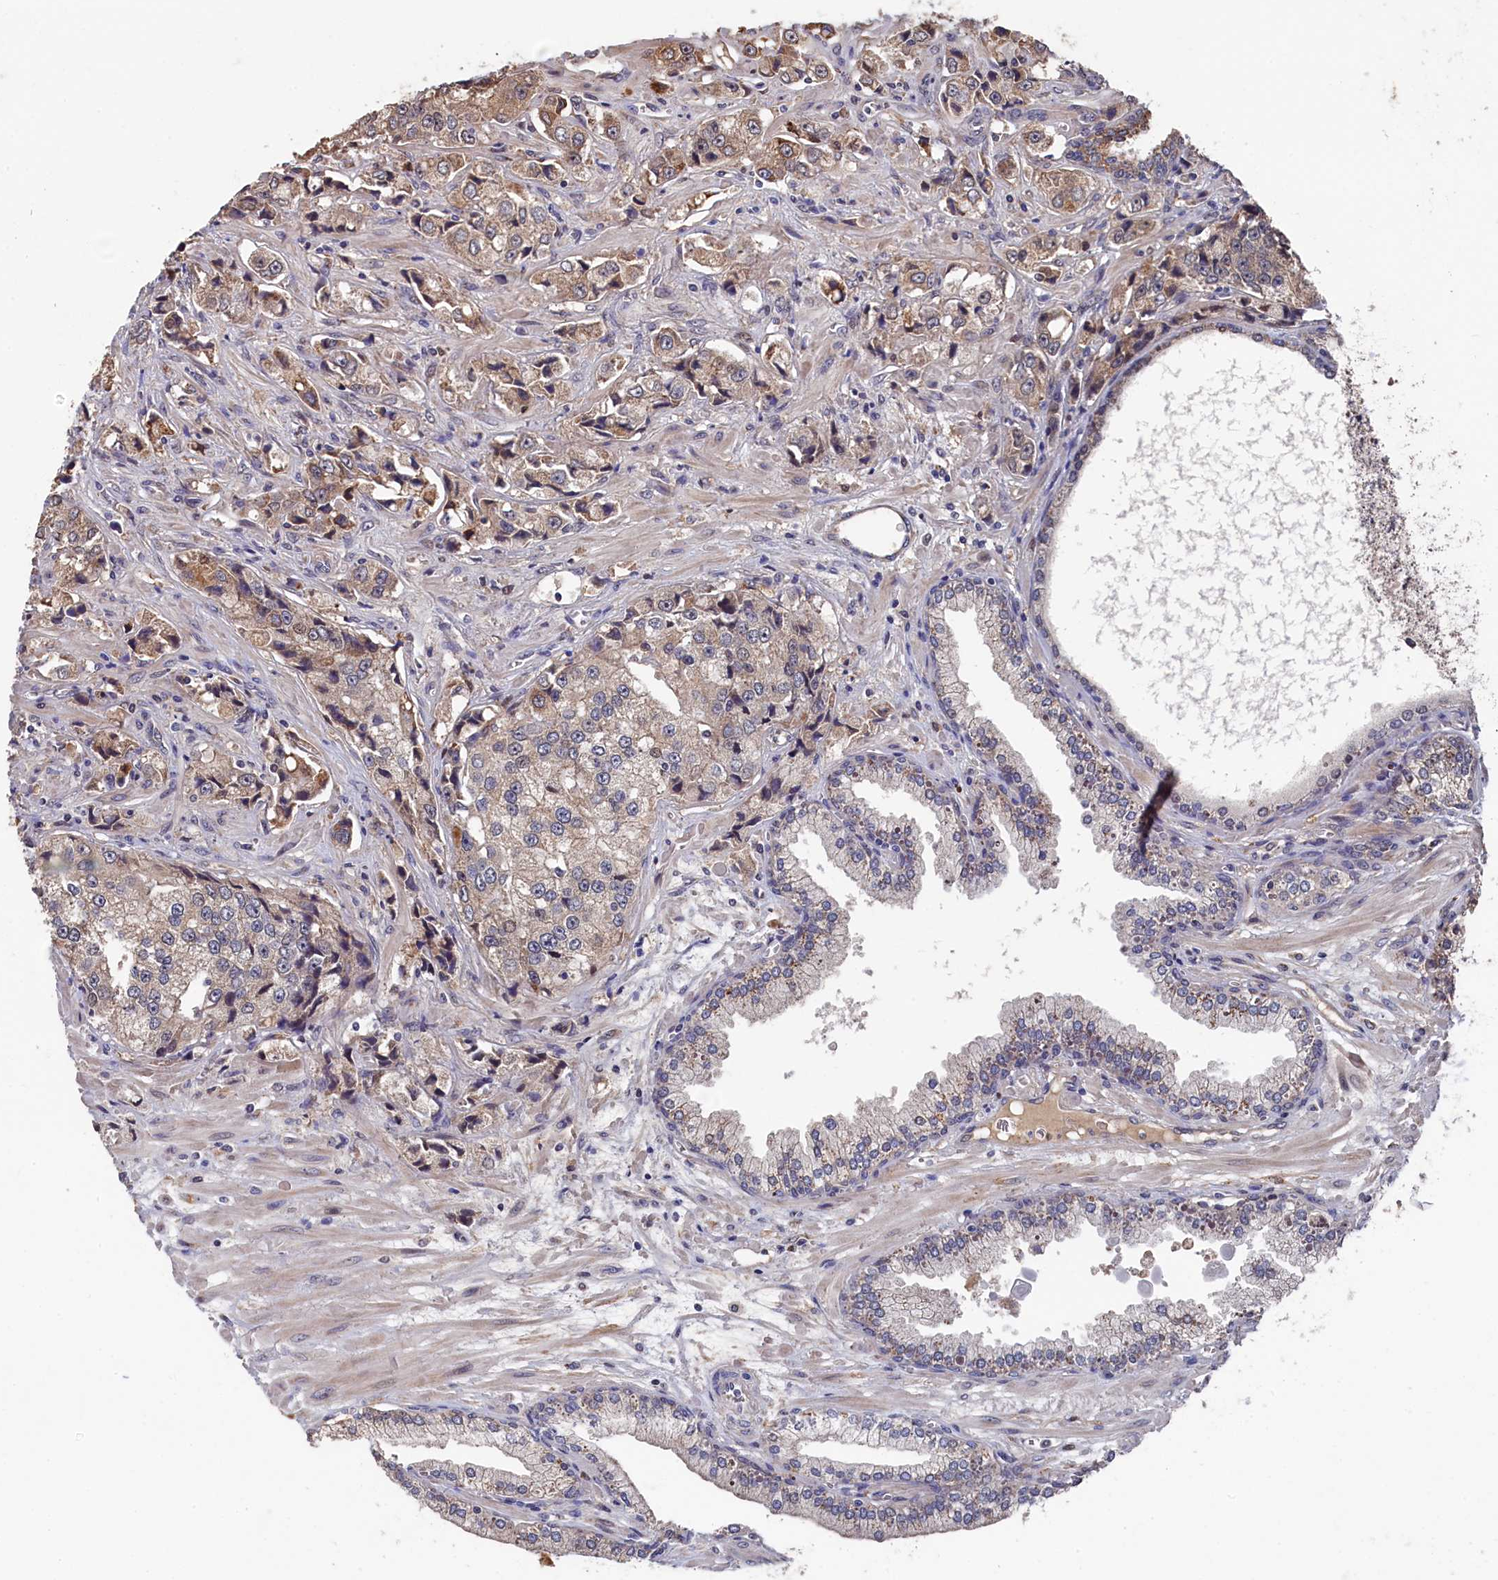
{"staining": {"intensity": "weak", "quantity": "25%-75%", "location": "cytoplasmic/membranous"}, "tissue": "prostate cancer", "cell_type": "Tumor cells", "image_type": "cancer", "snomed": [{"axis": "morphology", "description": "Adenocarcinoma, High grade"}, {"axis": "topography", "description": "Prostate"}], "caption": "Weak cytoplasmic/membranous protein staining is present in approximately 25%-75% of tumor cells in prostate adenocarcinoma (high-grade).", "gene": "SLC12A4", "patient": {"sex": "male", "age": 74}}